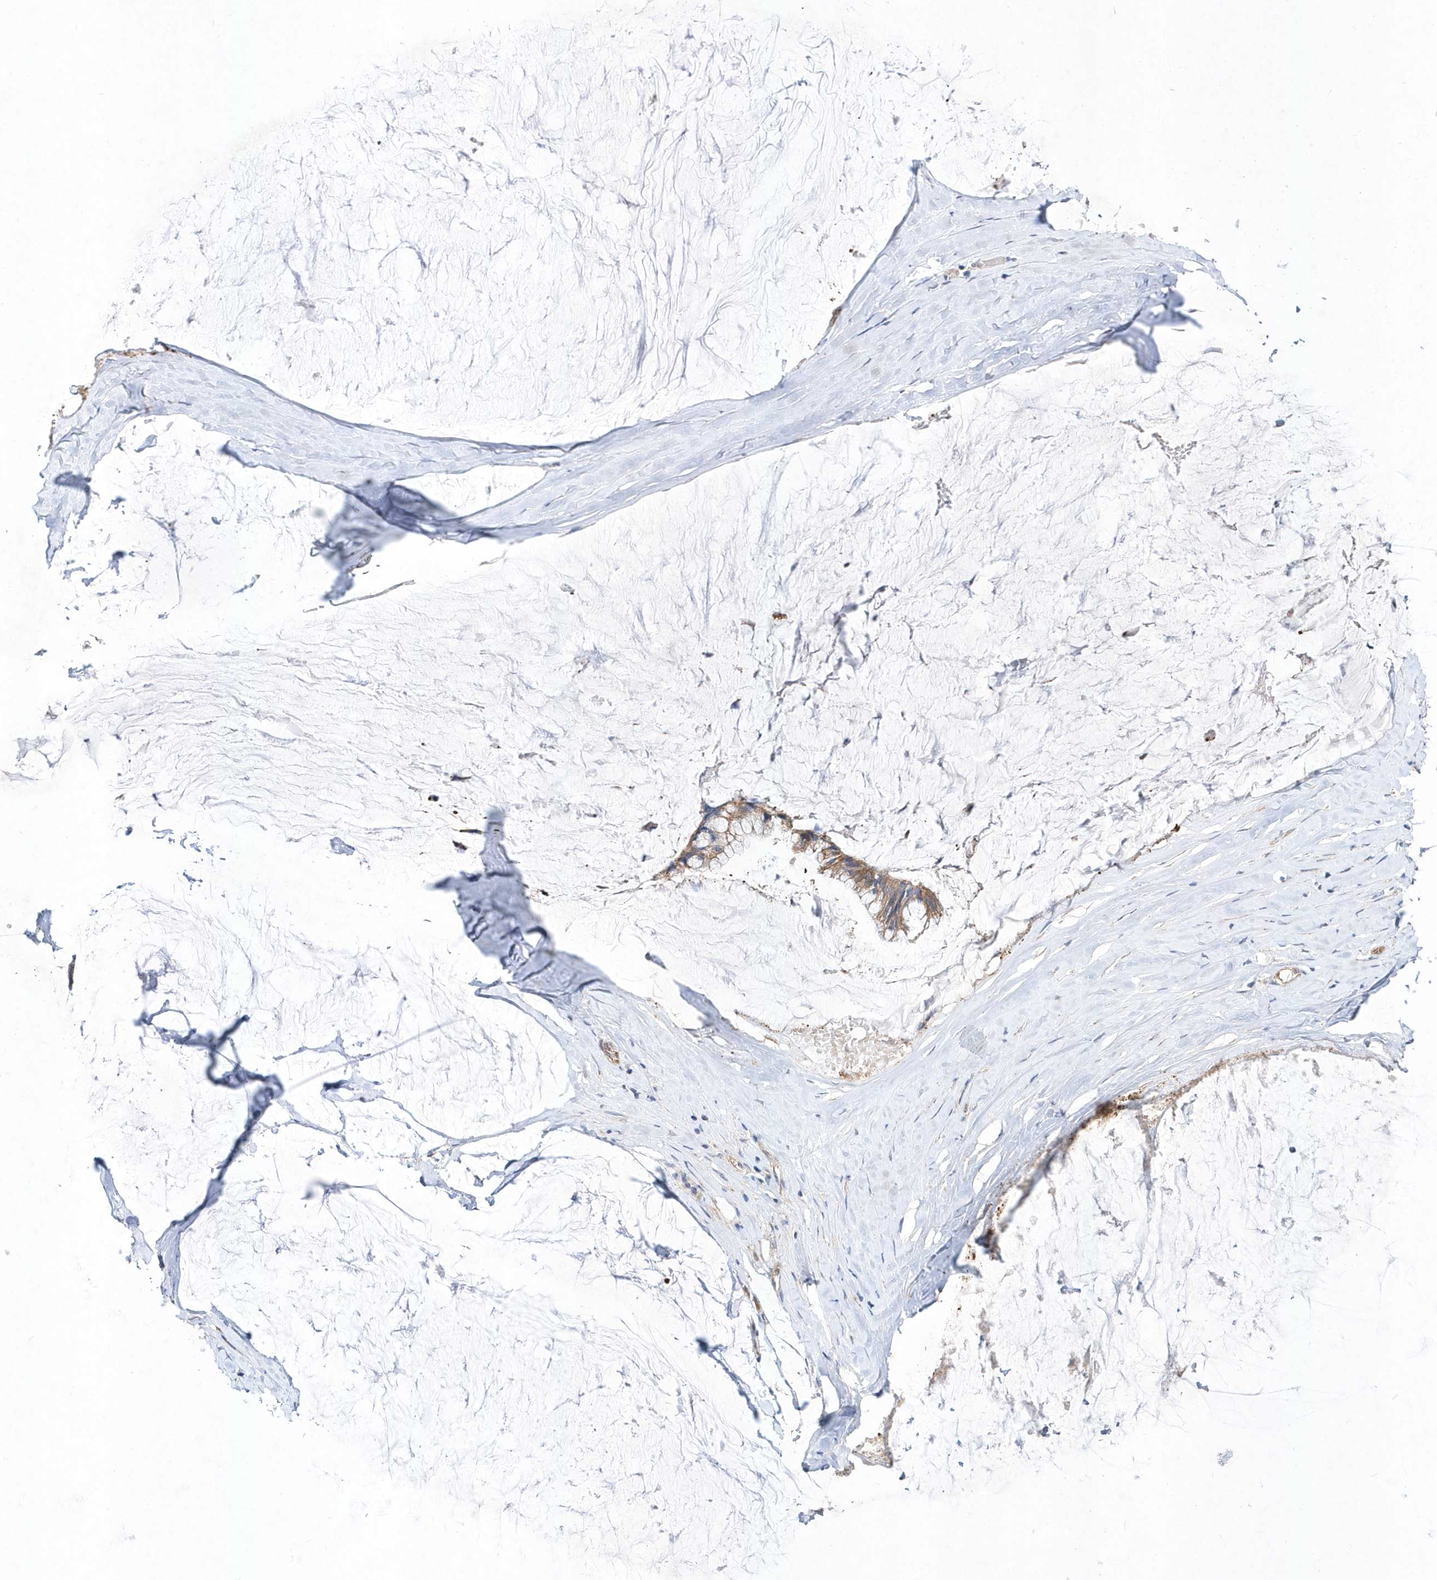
{"staining": {"intensity": "weak", "quantity": "25%-75%", "location": "cytoplasmic/membranous"}, "tissue": "ovarian cancer", "cell_type": "Tumor cells", "image_type": "cancer", "snomed": [{"axis": "morphology", "description": "Cystadenocarcinoma, mucinous, NOS"}, {"axis": "topography", "description": "Ovary"}], "caption": "High-power microscopy captured an IHC photomicrograph of ovarian mucinous cystadenocarcinoma, revealing weak cytoplasmic/membranous positivity in about 25%-75% of tumor cells.", "gene": "JKAMP", "patient": {"sex": "female", "age": 39}}